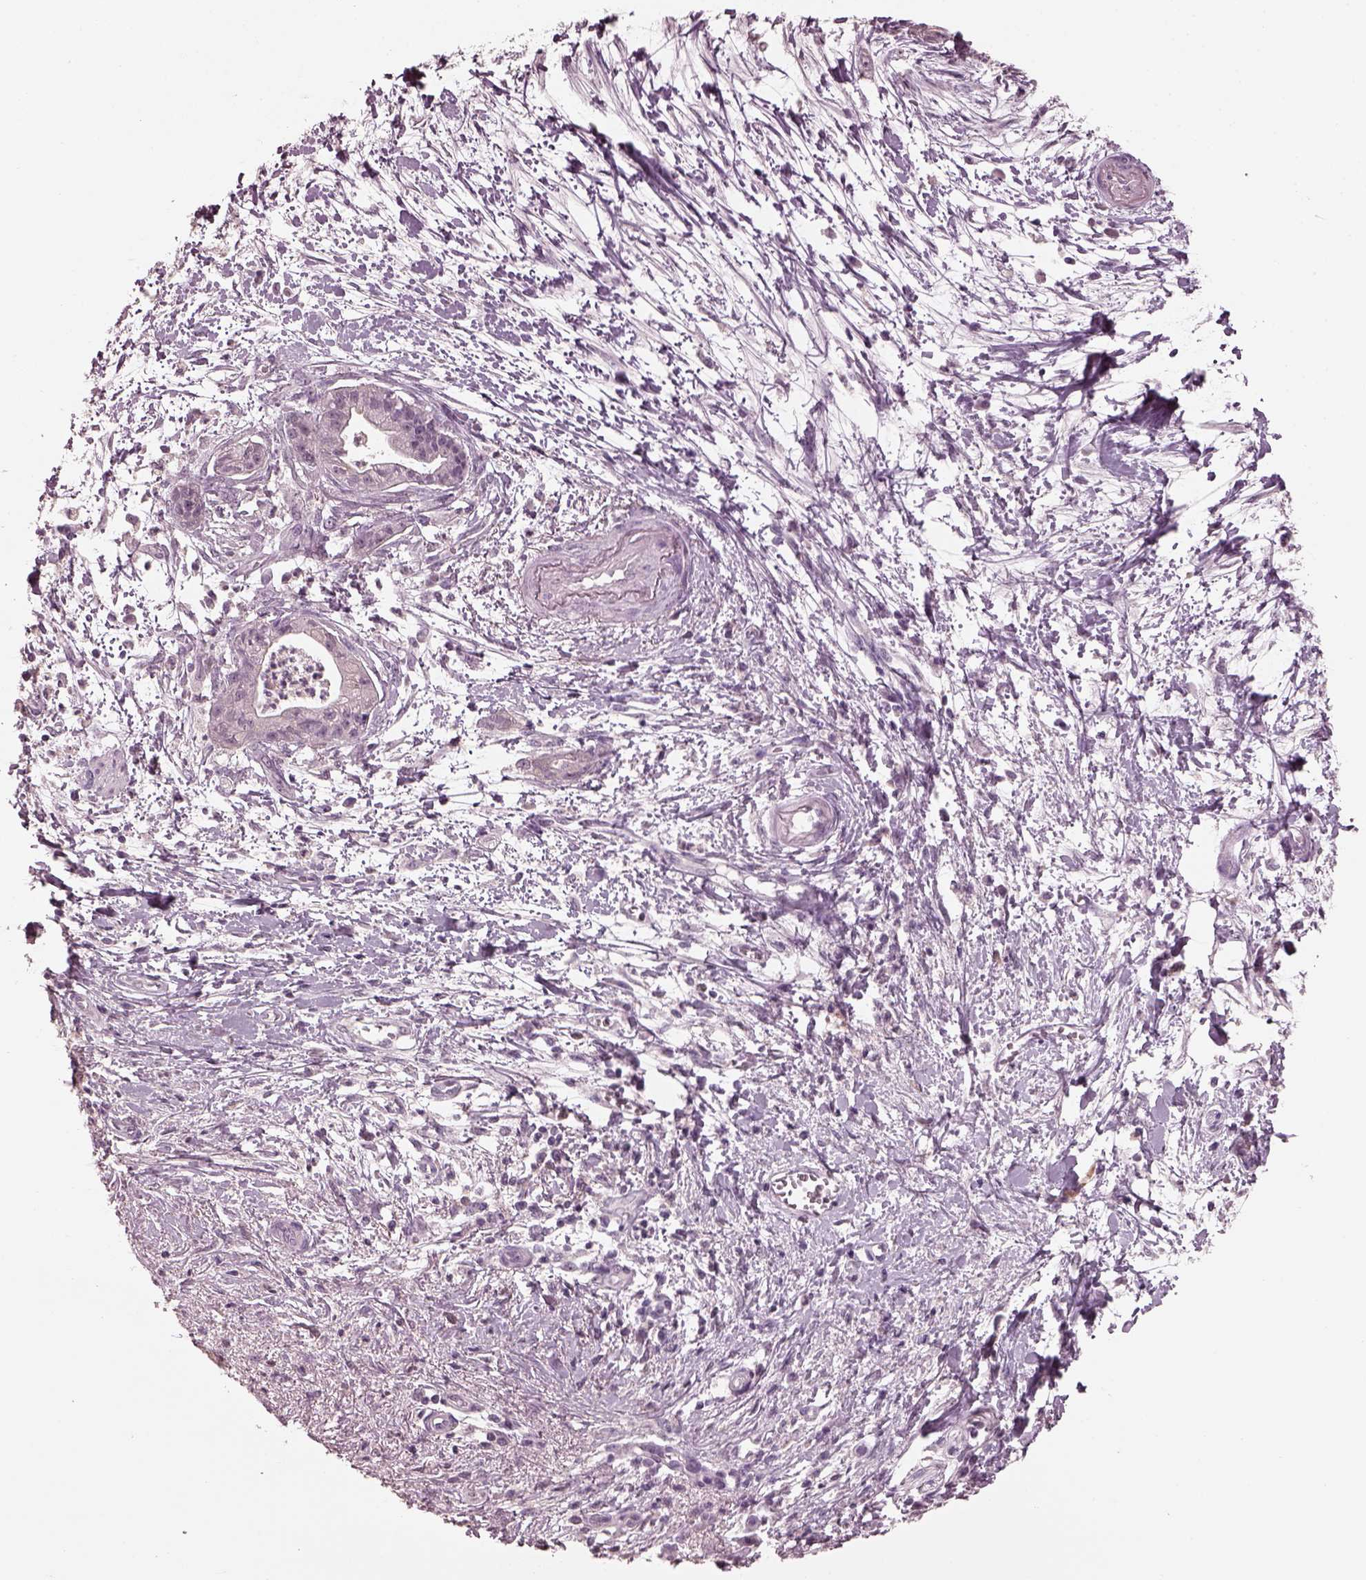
{"staining": {"intensity": "negative", "quantity": "none", "location": "none"}, "tissue": "pancreatic cancer", "cell_type": "Tumor cells", "image_type": "cancer", "snomed": [{"axis": "morphology", "description": "Normal tissue, NOS"}, {"axis": "morphology", "description": "Adenocarcinoma, NOS"}, {"axis": "topography", "description": "Lymph node"}, {"axis": "topography", "description": "Pancreas"}], "caption": "Adenocarcinoma (pancreatic) was stained to show a protein in brown. There is no significant positivity in tumor cells.", "gene": "TSKS", "patient": {"sex": "female", "age": 58}}